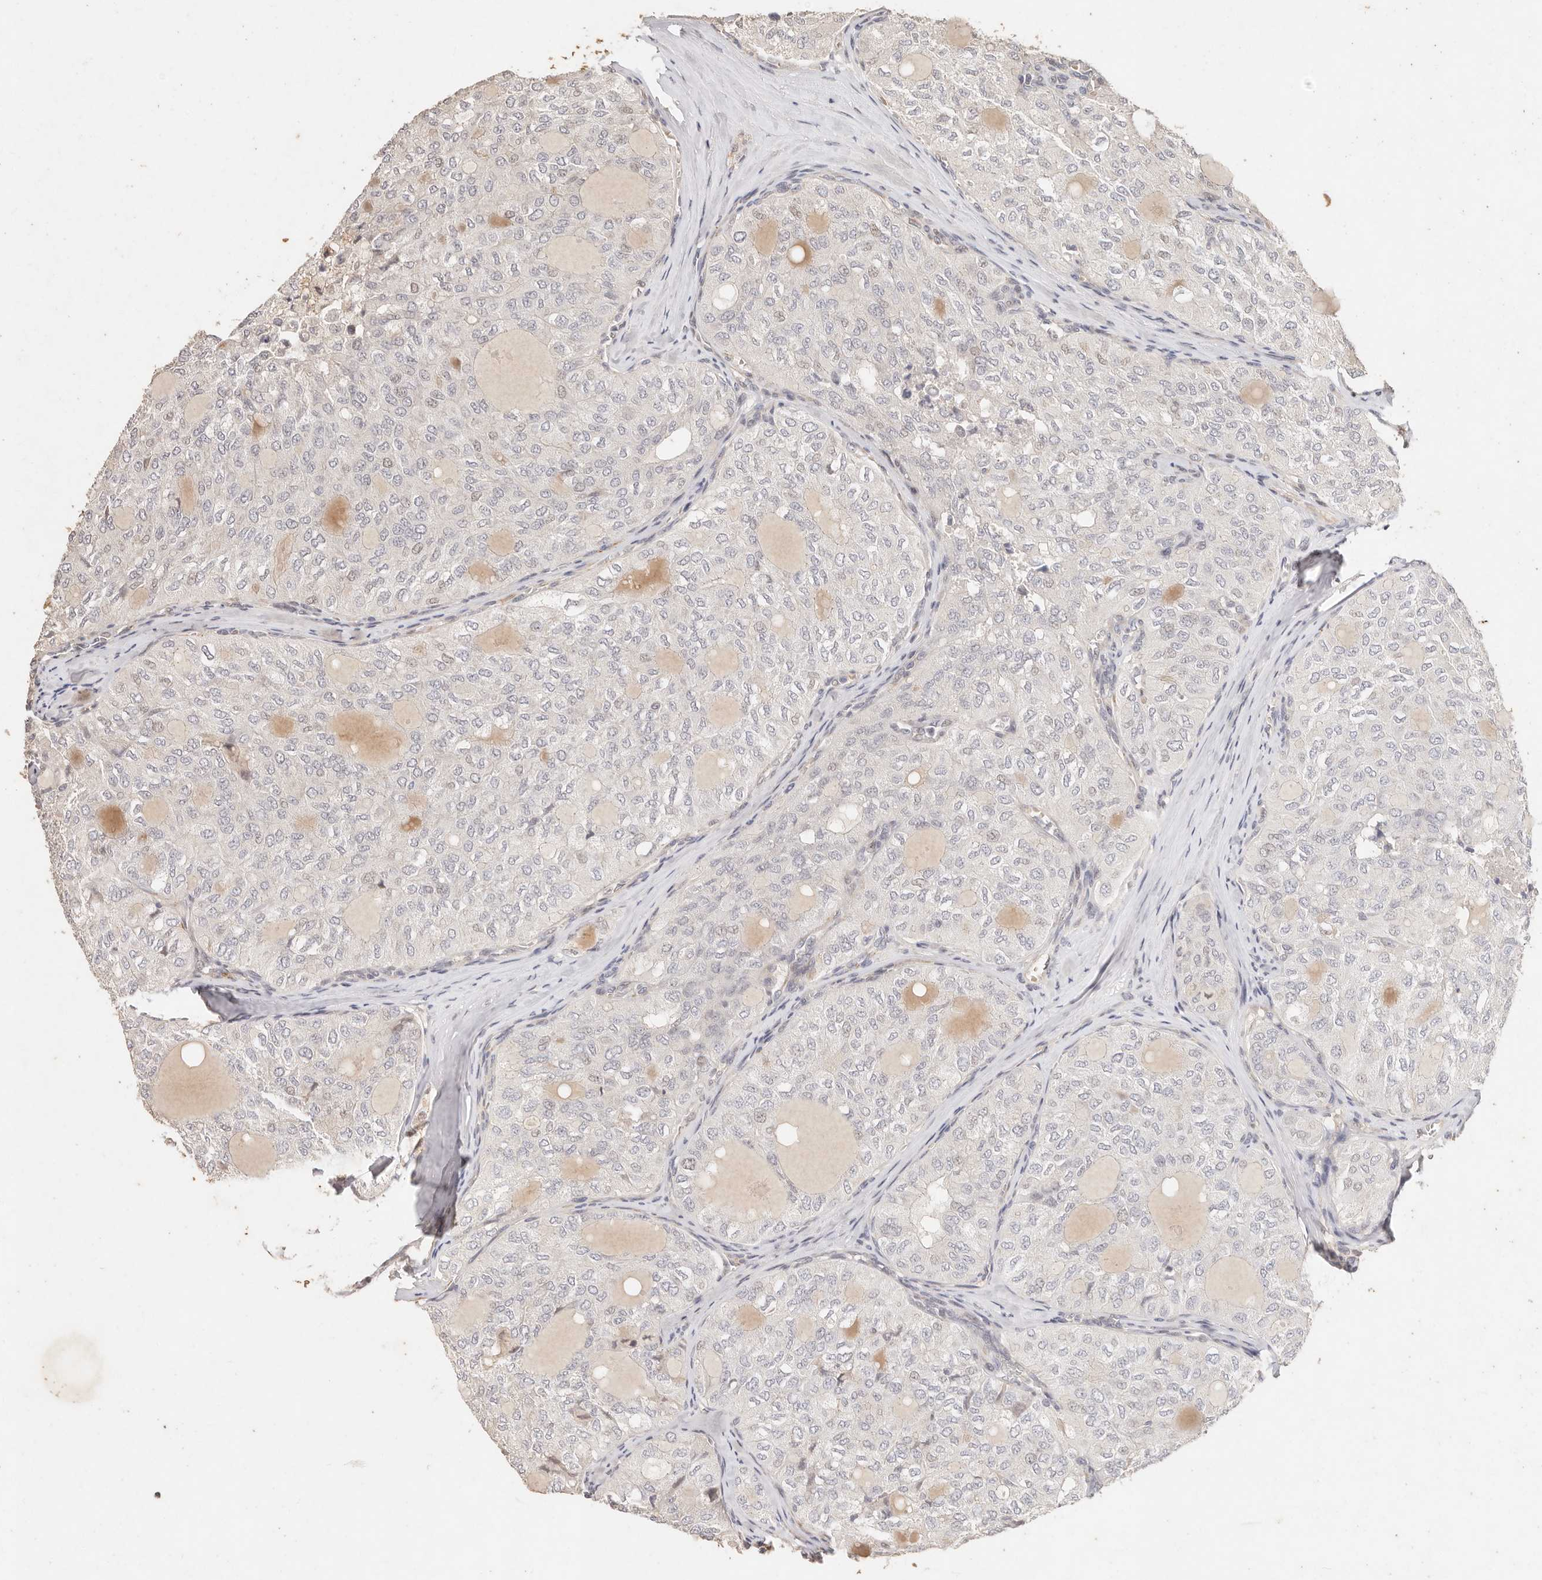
{"staining": {"intensity": "negative", "quantity": "none", "location": "none"}, "tissue": "thyroid cancer", "cell_type": "Tumor cells", "image_type": "cancer", "snomed": [{"axis": "morphology", "description": "Follicular adenoma carcinoma, NOS"}, {"axis": "topography", "description": "Thyroid gland"}], "caption": "A histopathology image of human thyroid cancer is negative for staining in tumor cells. The staining is performed using DAB brown chromogen with nuclei counter-stained in using hematoxylin.", "gene": "KIF9", "patient": {"sex": "male", "age": 75}}